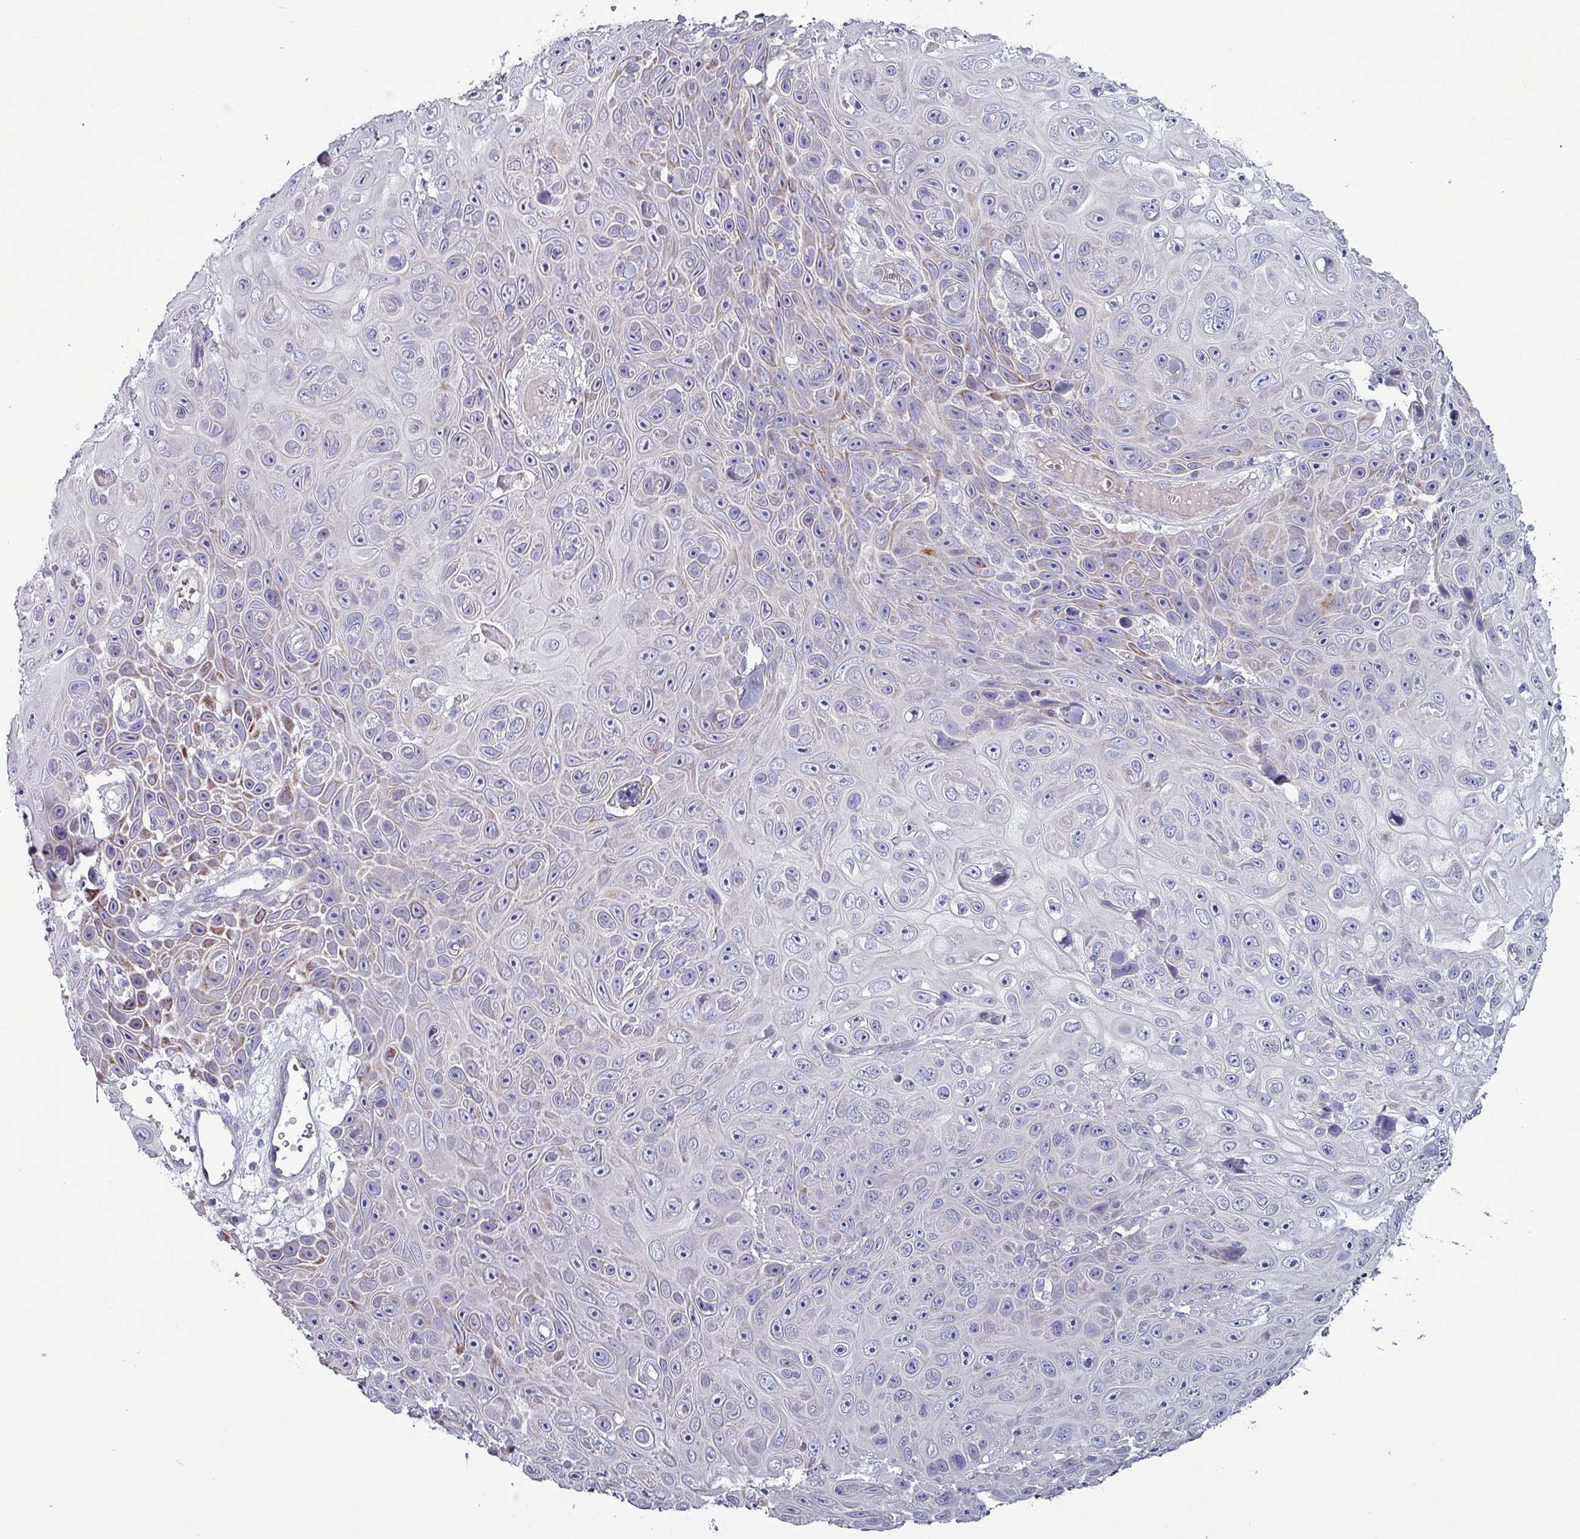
{"staining": {"intensity": "negative", "quantity": "none", "location": "none"}, "tissue": "skin cancer", "cell_type": "Tumor cells", "image_type": "cancer", "snomed": [{"axis": "morphology", "description": "Squamous cell carcinoma, NOS"}, {"axis": "topography", "description": "Skin"}], "caption": "DAB immunohistochemical staining of skin cancer (squamous cell carcinoma) displays no significant positivity in tumor cells.", "gene": "HSD3B7", "patient": {"sex": "male", "age": 82}}